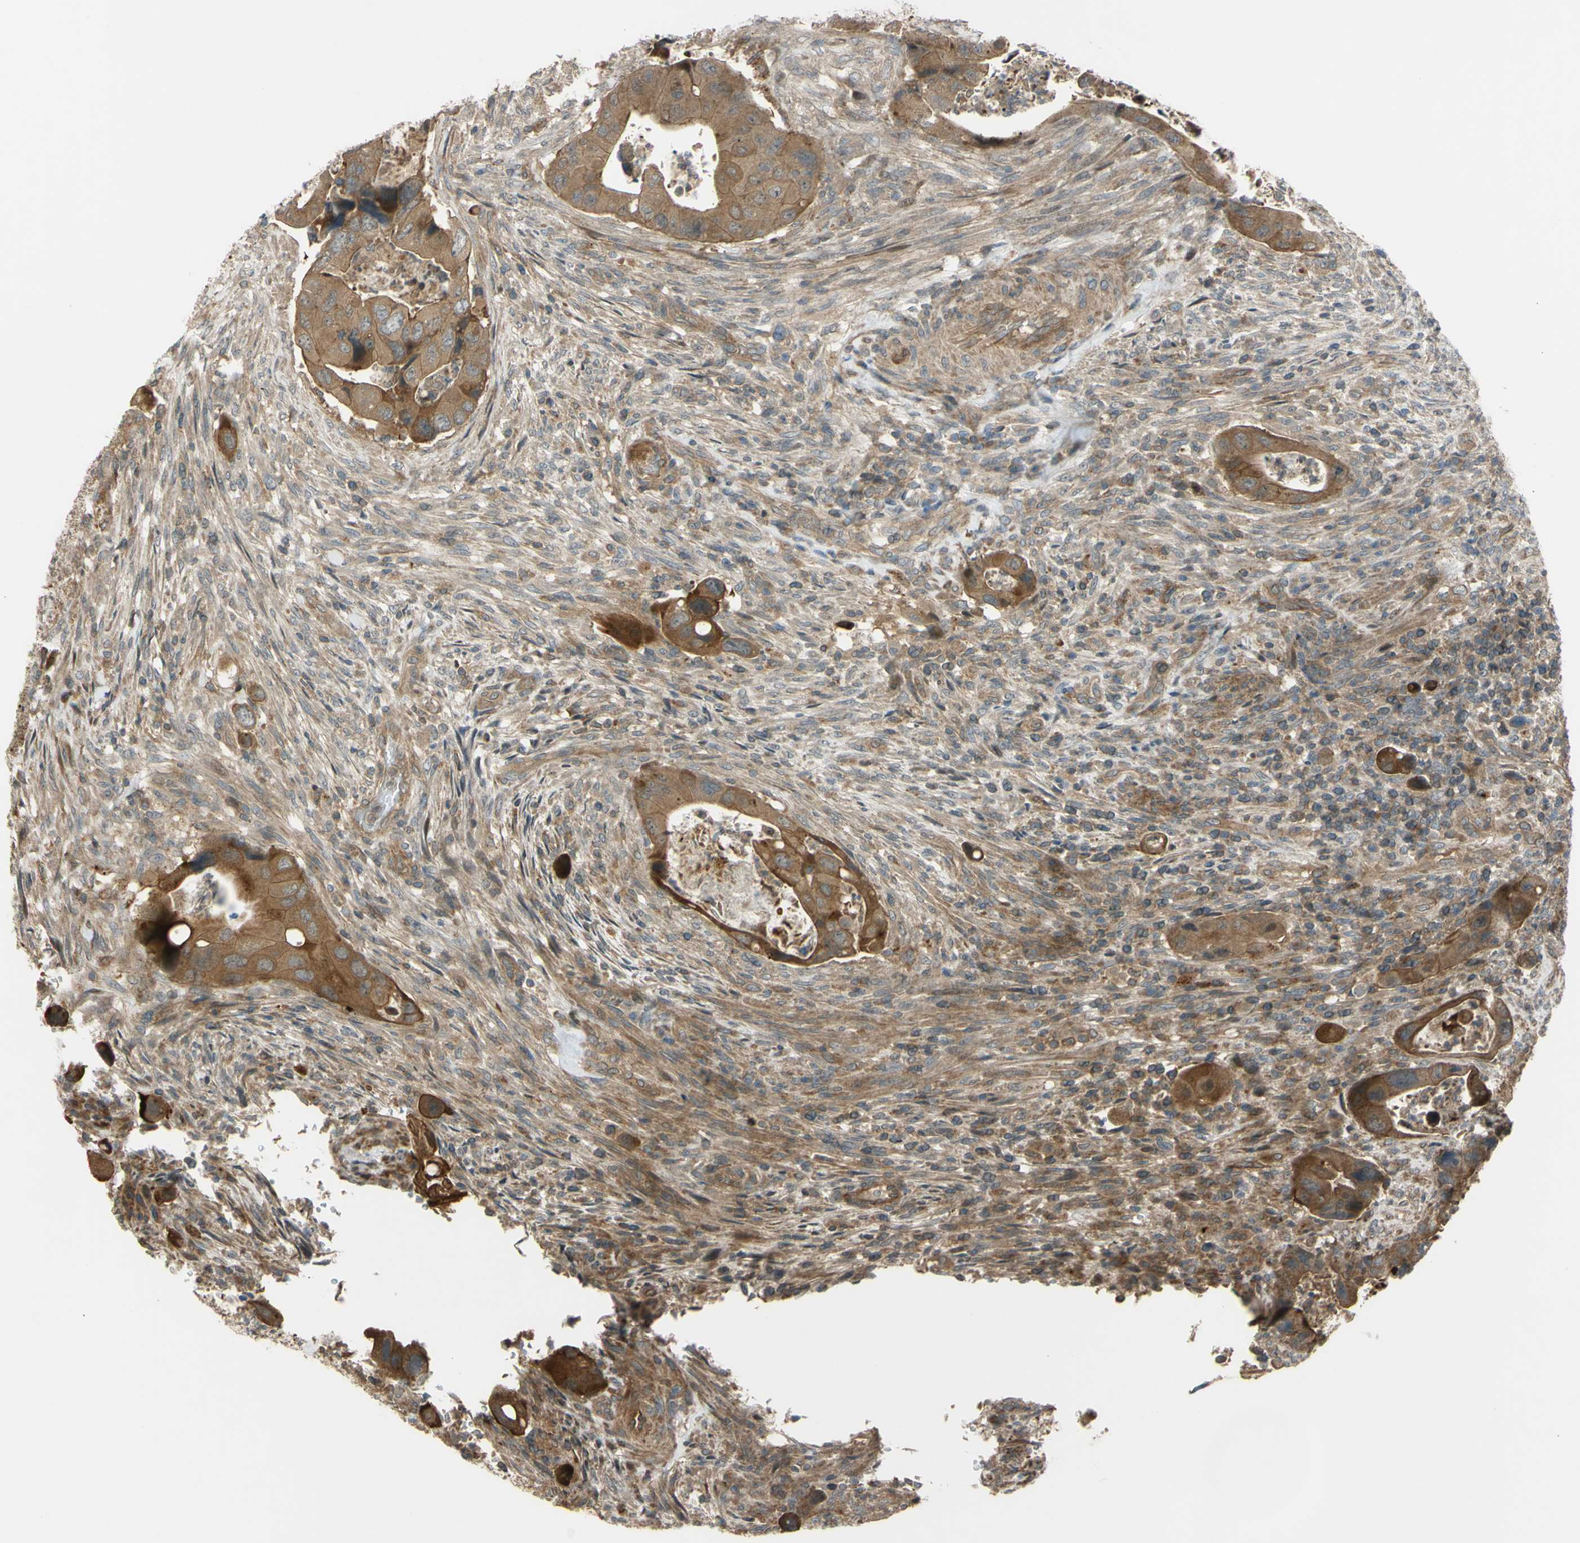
{"staining": {"intensity": "moderate", "quantity": ">75%", "location": "cytoplasmic/membranous"}, "tissue": "colorectal cancer", "cell_type": "Tumor cells", "image_type": "cancer", "snomed": [{"axis": "morphology", "description": "Adenocarcinoma, NOS"}, {"axis": "topography", "description": "Rectum"}], "caption": "A brown stain labels moderate cytoplasmic/membranous staining of a protein in colorectal adenocarcinoma tumor cells.", "gene": "FLII", "patient": {"sex": "female", "age": 57}}